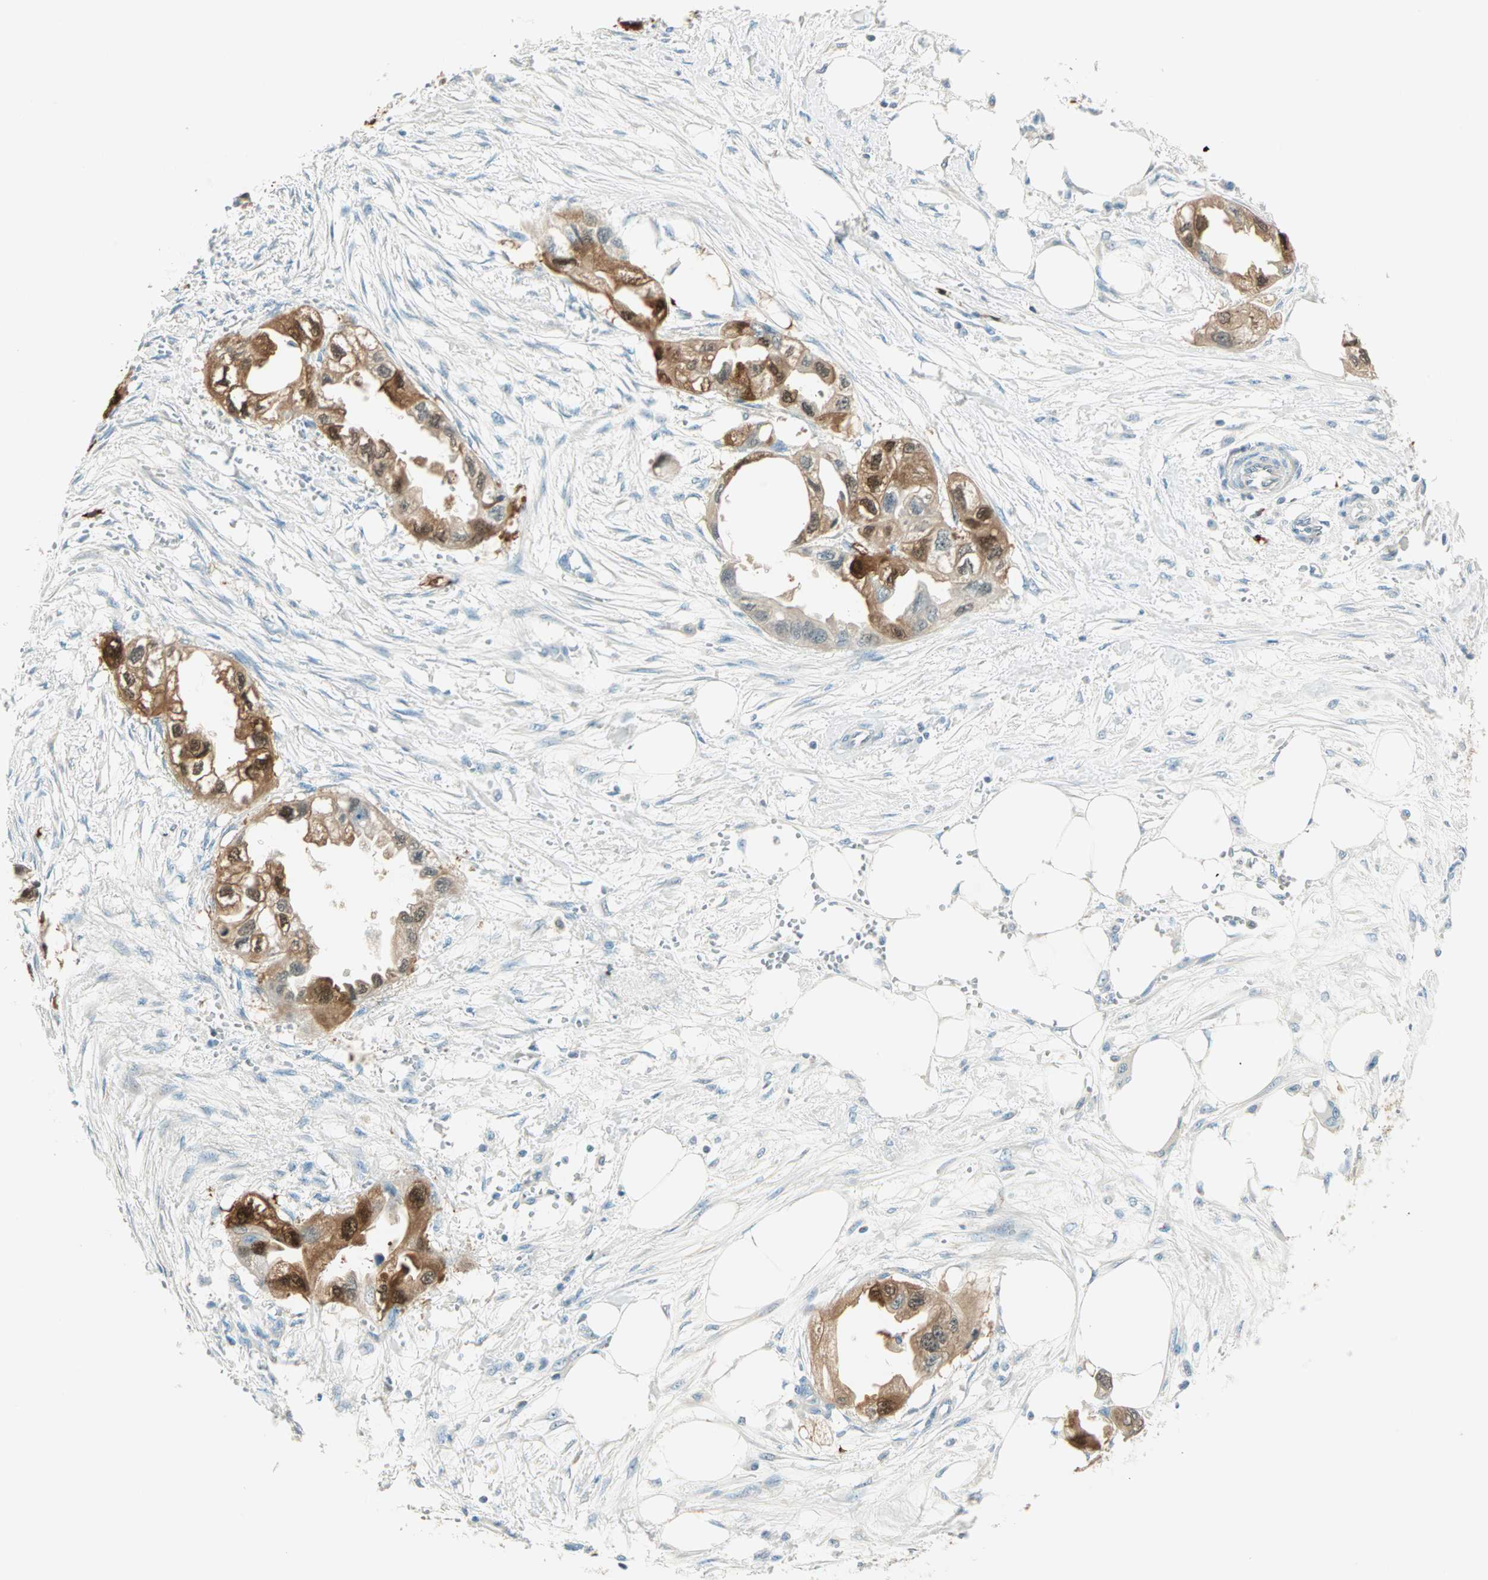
{"staining": {"intensity": "strong", "quantity": ">75%", "location": "cytoplasmic/membranous,nuclear"}, "tissue": "endometrial cancer", "cell_type": "Tumor cells", "image_type": "cancer", "snomed": [{"axis": "morphology", "description": "Adenocarcinoma, NOS"}, {"axis": "topography", "description": "Endometrium"}], "caption": "Endometrial cancer (adenocarcinoma) was stained to show a protein in brown. There is high levels of strong cytoplasmic/membranous and nuclear expression in approximately >75% of tumor cells. The staining was performed using DAB (3,3'-diaminobenzidine) to visualize the protein expression in brown, while the nuclei were stained in blue with hematoxylin (Magnification: 20x).", "gene": "S100A1", "patient": {"sex": "female", "age": 67}}